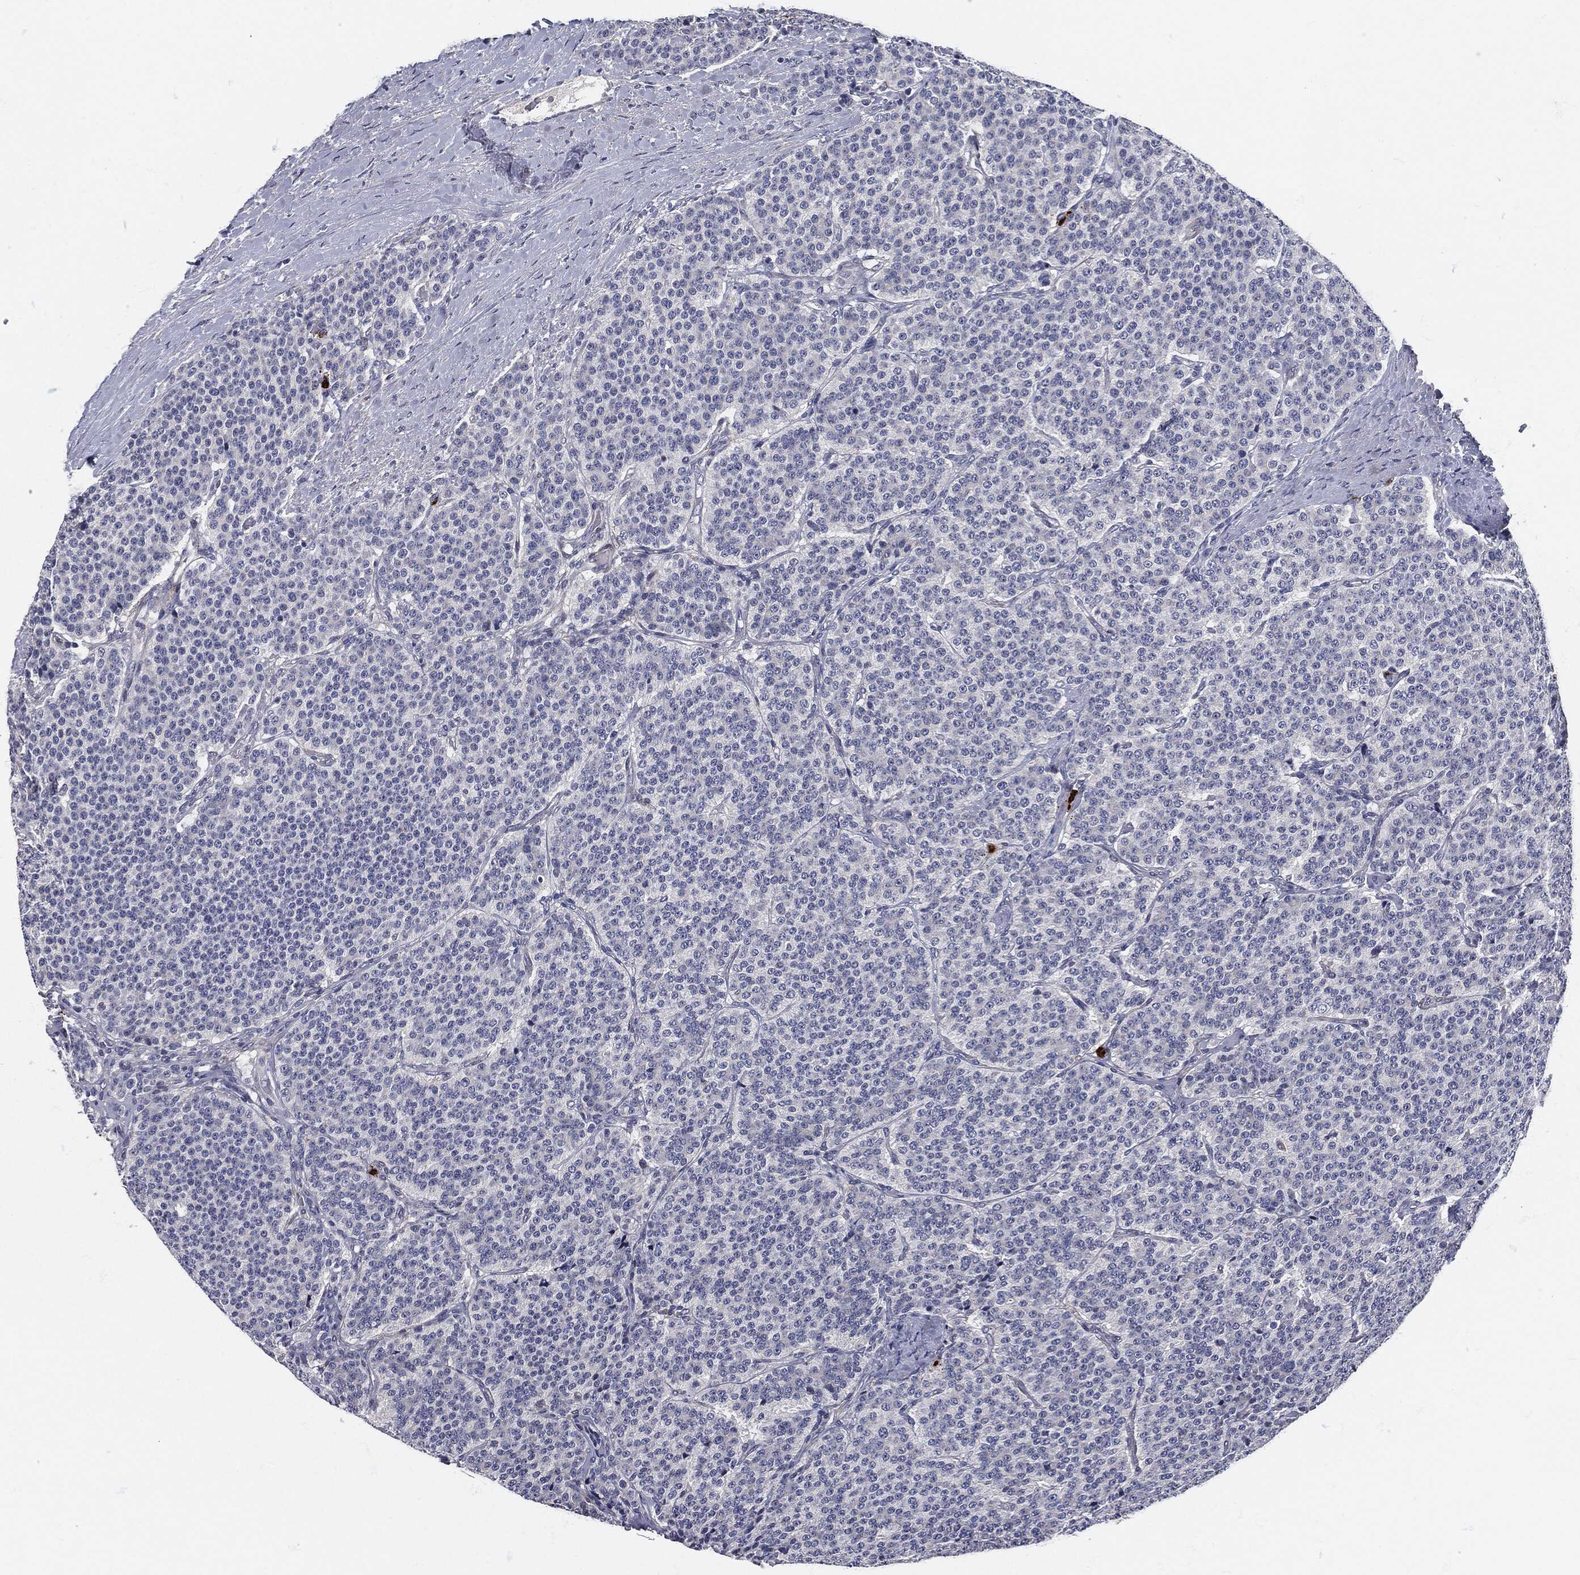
{"staining": {"intensity": "negative", "quantity": "none", "location": "none"}, "tissue": "carcinoid", "cell_type": "Tumor cells", "image_type": "cancer", "snomed": [{"axis": "morphology", "description": "Carcinoid, malignant, NOS"}, {"axis": "topography", "description": "Small intestine"}], "caption": "DAB immunohistochemical staining of carcinoid (malignant) reveals no significant expression in tumor cells. (Brightfield microscopy of DAB (3,3'-diaminobenzidine) immunohistochemistry at high magnification).", "gene": "MPO", "patient": {"sex": "female", "age": 58}}